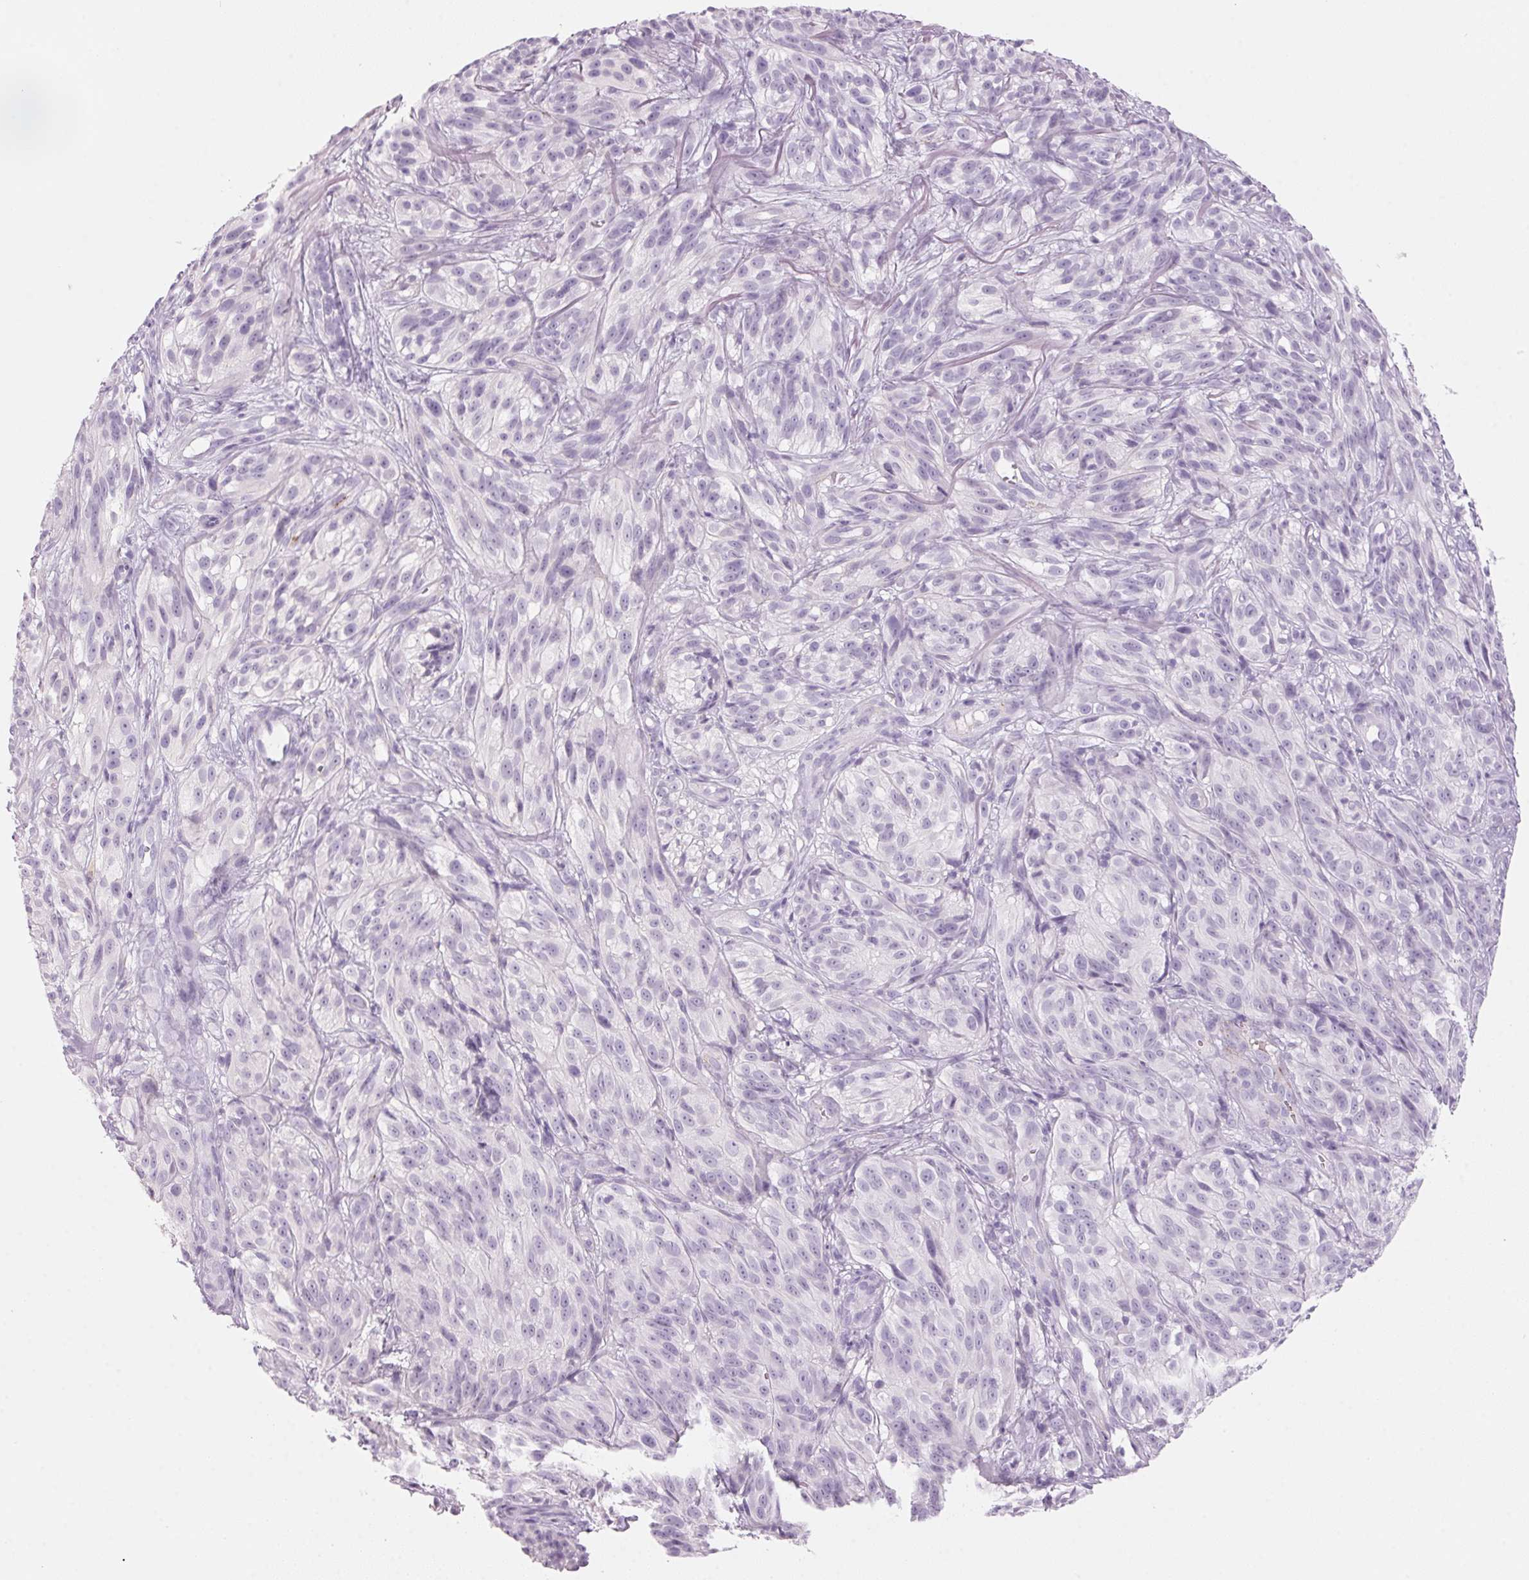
{"staining": {"intensity": "negative", "quantity": "none", "location": "none"}, "tissue": "melanoma", "cell_type": "Tumor cells", "image_type": "cancer", "snomed": [{"axis": "morphology", "description": "Malignant melanoma, NOS"}, {"axis": "topography", "description": "Skin"}], "caption": "DAB (3,3'-diaminobenzidine) immunohistochemical staining of human malignant melanoma shows no significant positivity in tumor cells.", "gene": "ADAM20", "patient": {"sex": "female", "age": 85}}